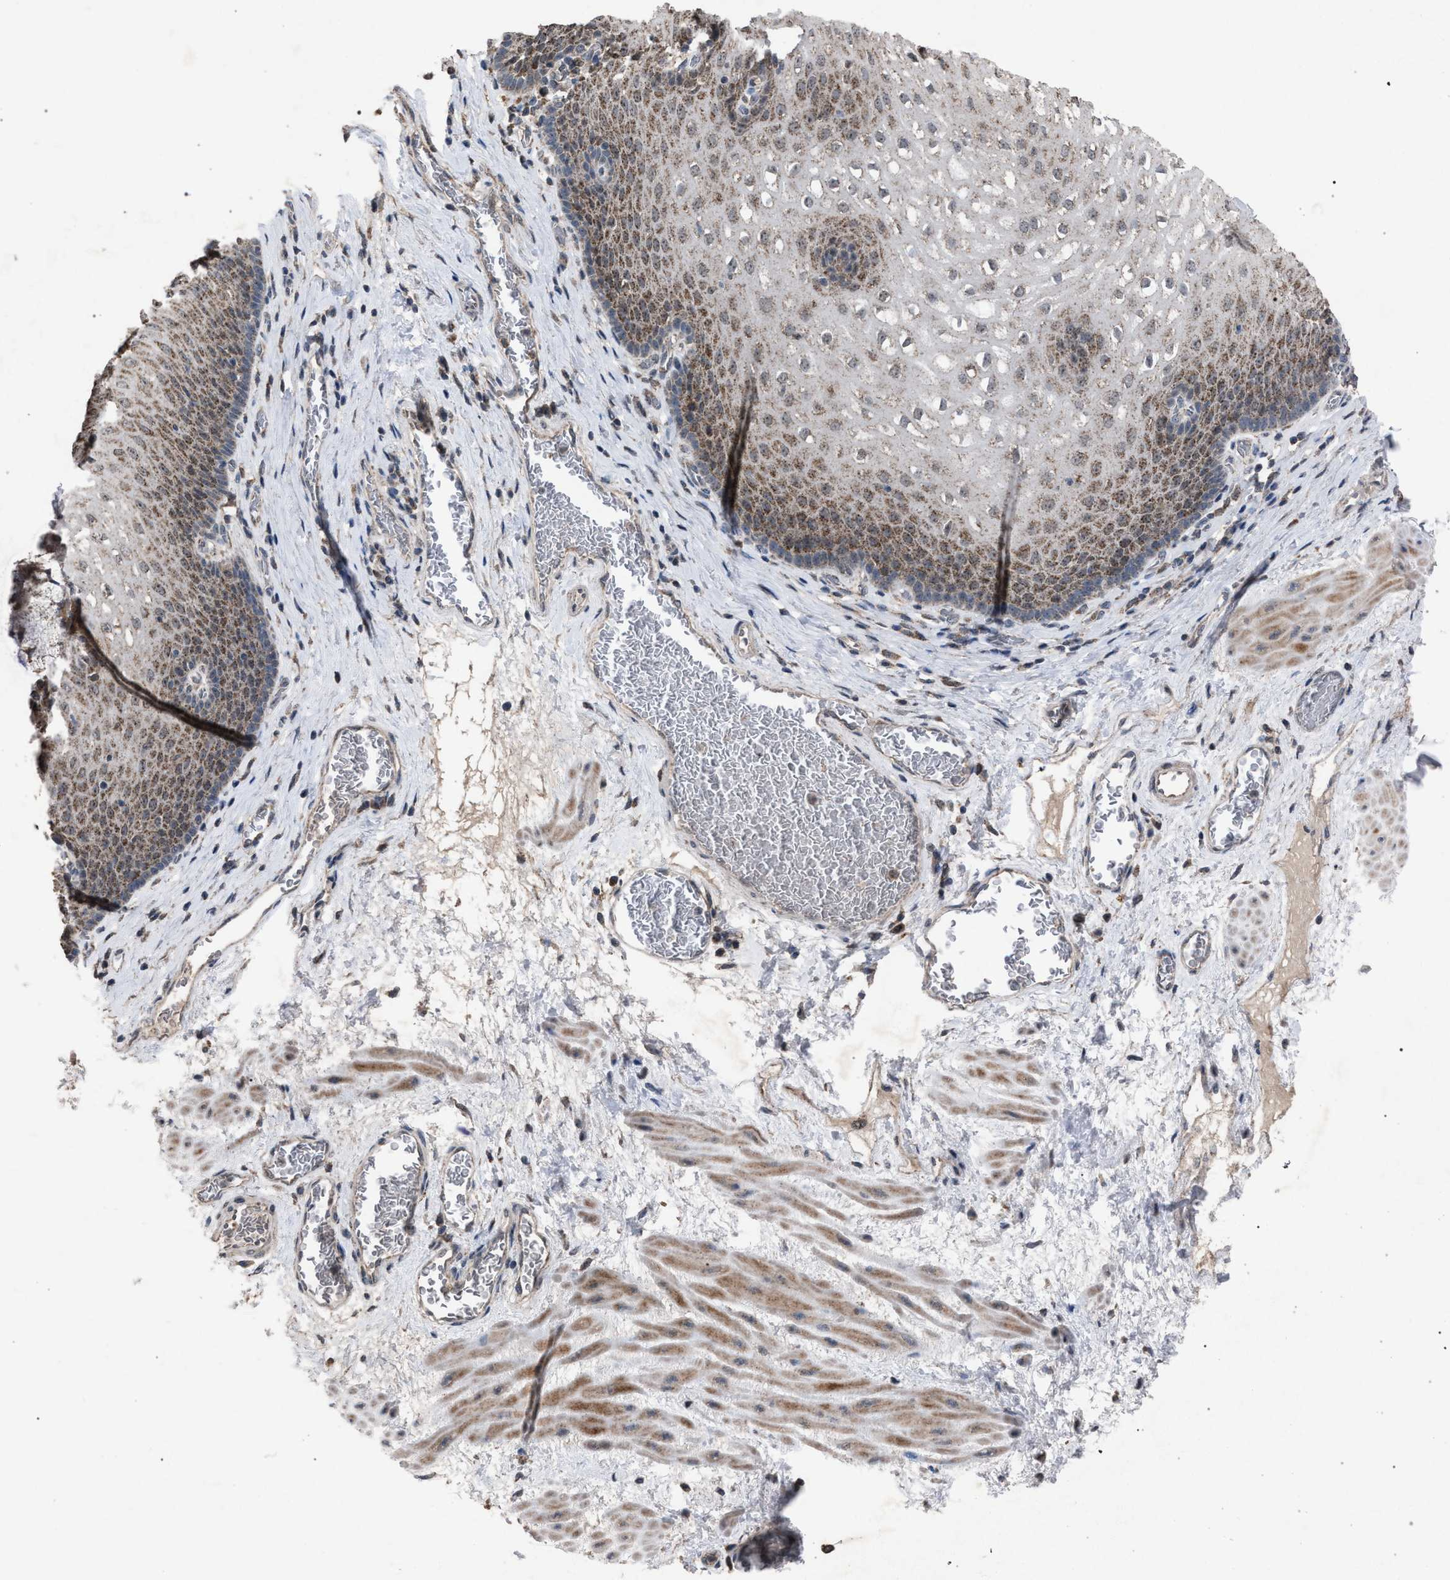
{"staining": {"intensity": "moderate", "quantity": "<25%", "location": "cytoplasmic/membranous"}, "tissue": "esophagus", "cell_type": "Squamous epithelial cells", "image_type": "normal", "snomed": [{"axis": "morphology", "description": "Normal tissue, NOS"}, {"axis": "topography", "description": "Esophagus"}], "caption": "Brown immunohistochemical staining in normal human esophagus shows moderate cytoplasmic/membranous staining in about <25% of squamous epithelial cells.", "gene": "HSD17B4", "patient": {"sex": "male", "age": 48}}